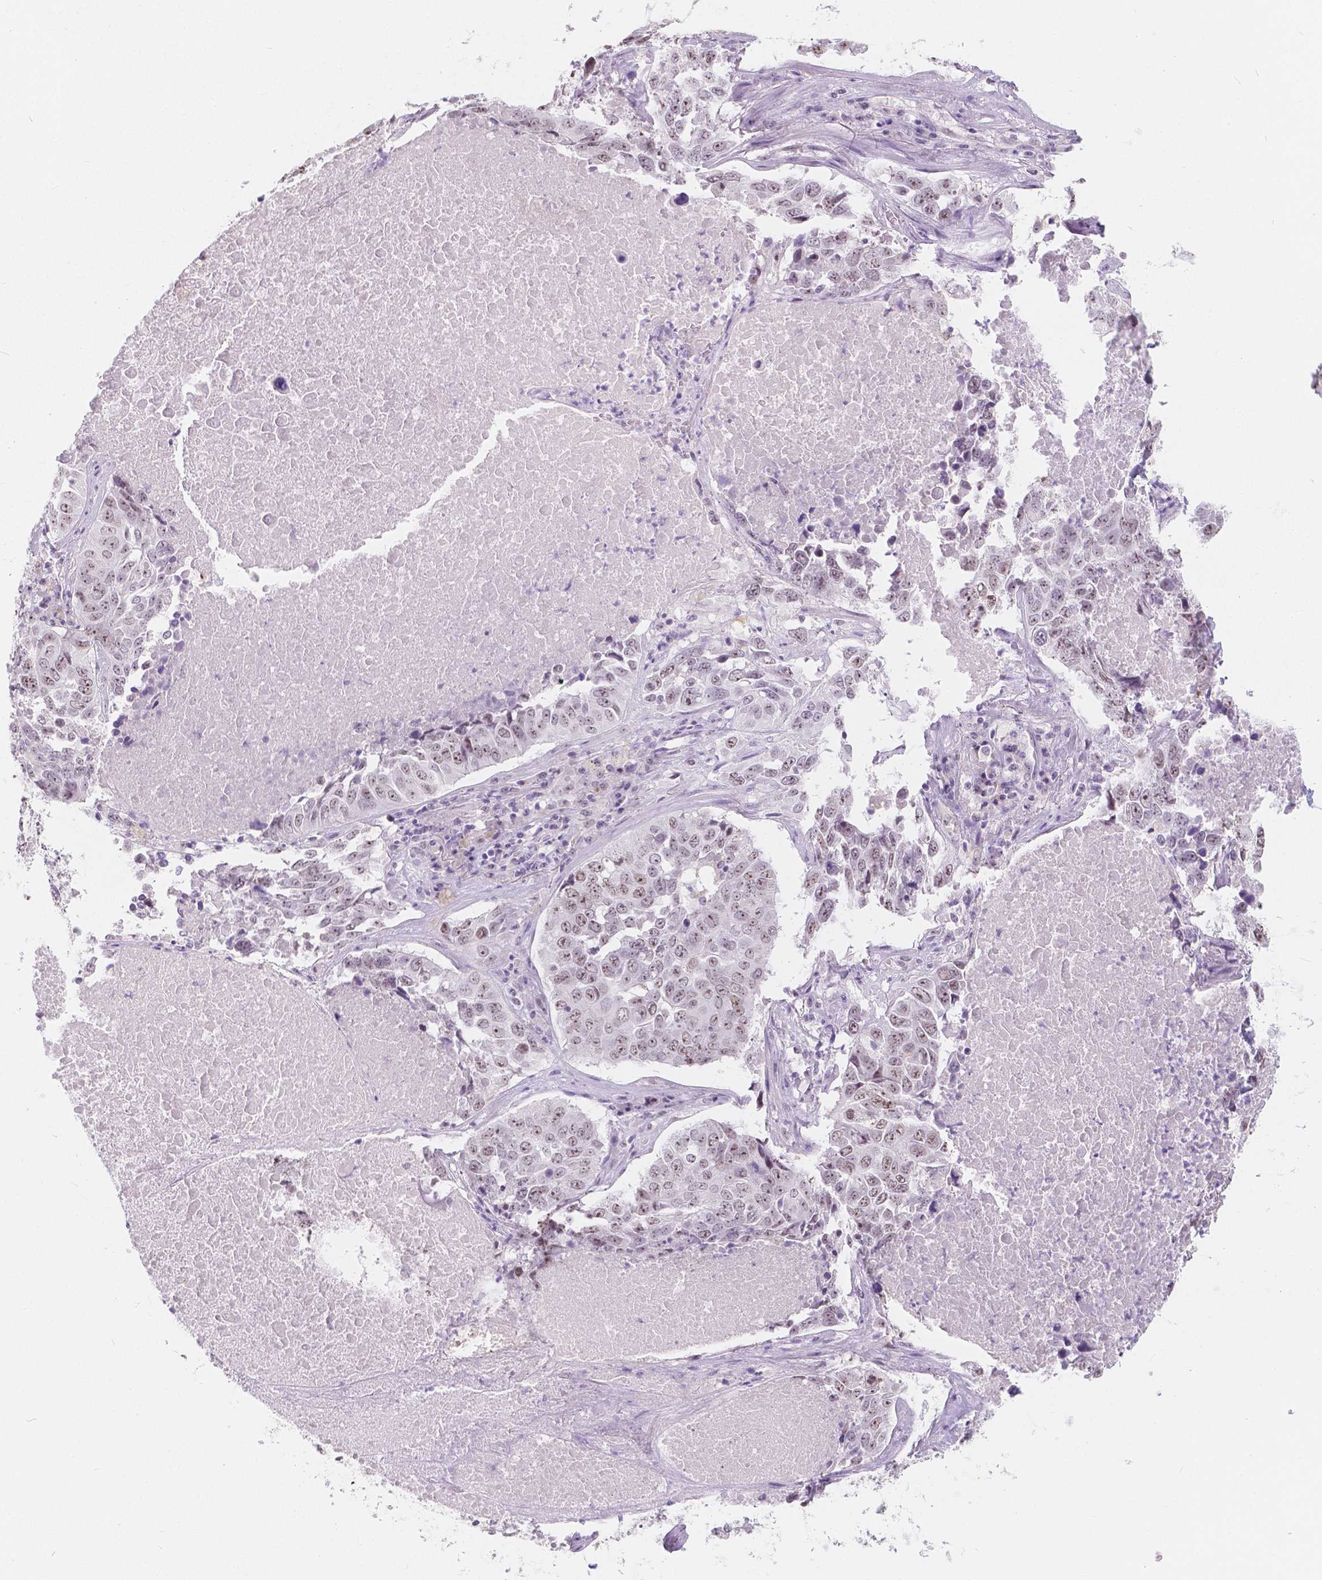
{"staining": {"intensity": "weak", "quantity": ">75%", "location": "nuclear"}, "tissue": "lung cancer", "cell_type": "Tumor cells", "image_type": "cancer", "snomed": [{"axis": "morphology", "description": "Normal tissue, NOS"}, {"axis": "morphology", "description": "Squamous cell carcinoma, NOS"}, {"axis": "topography", "description": "Bronchus"}, {"axis": "topography", "description": "Lung"}], "caption": "Immunohistochemistry (IHC) of human lung cancer shows low levels of weak nuclear staining in about >75% of tumor cells.", "gene": "NOLC1", "patient": {"sex": "male", "age": 64}}